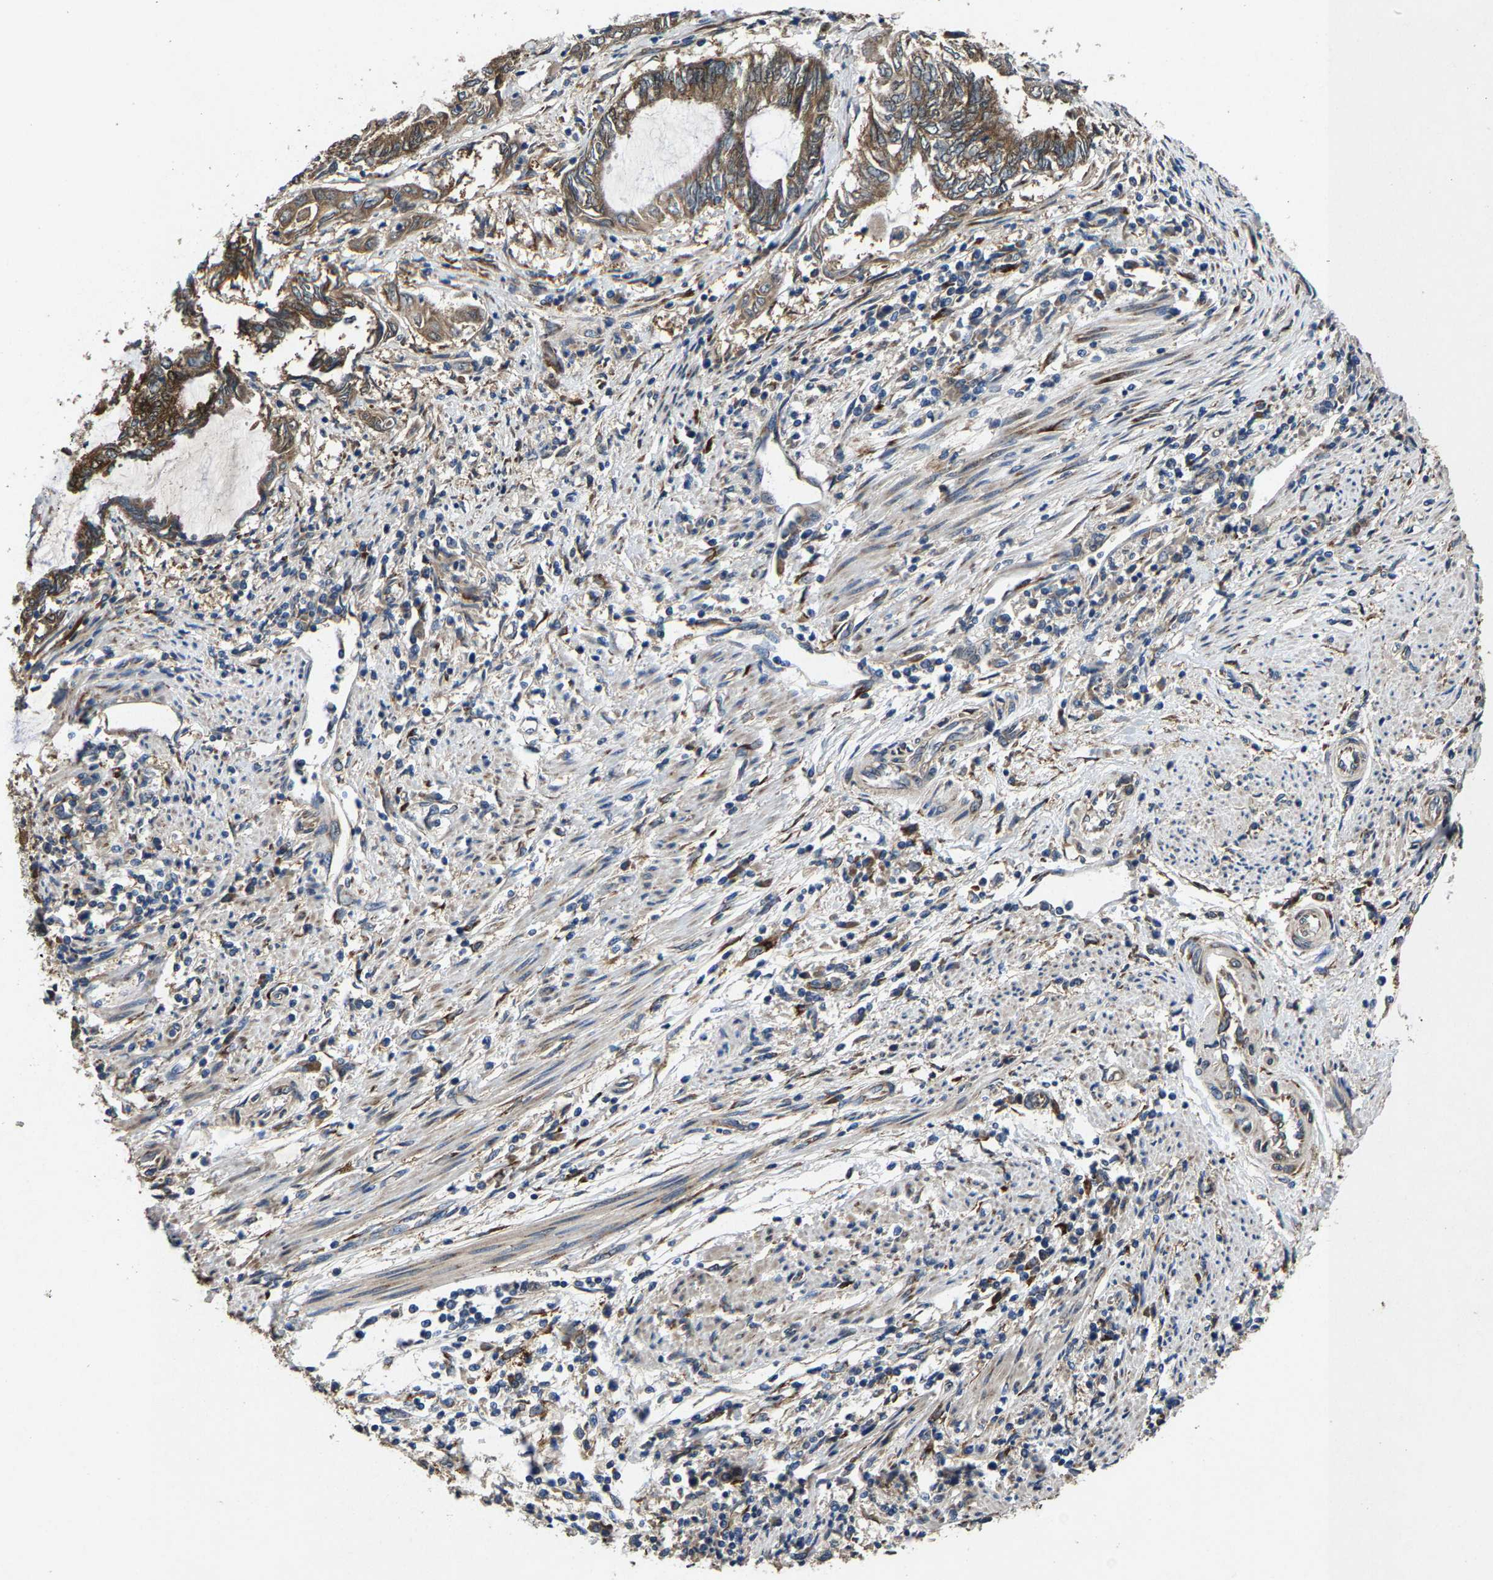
{"staining": {"intensity": "moderate", "quantity": ">75%", "location": "cytoplasmic/membranous"}, "tissue": "endometrial cancer", "cell_type": "Tumor cells", "image_type": "cancer", "snomed": [{"axis": "morphology", "description": "Adenocarcinoma, NOS"}, {"axis": "topography", "description": "Uterus"}, {"axis": "topography", "description": "Endometrium"}], "caption": "Protein staining of endometrial cancer (adenocarcinoma) tissue reveals moderate cytoplasmic/membranous positivity in approximately >75% of tumor cells.", "gene": "PDP1", "patient": {"sex": "female", "age": 70}}